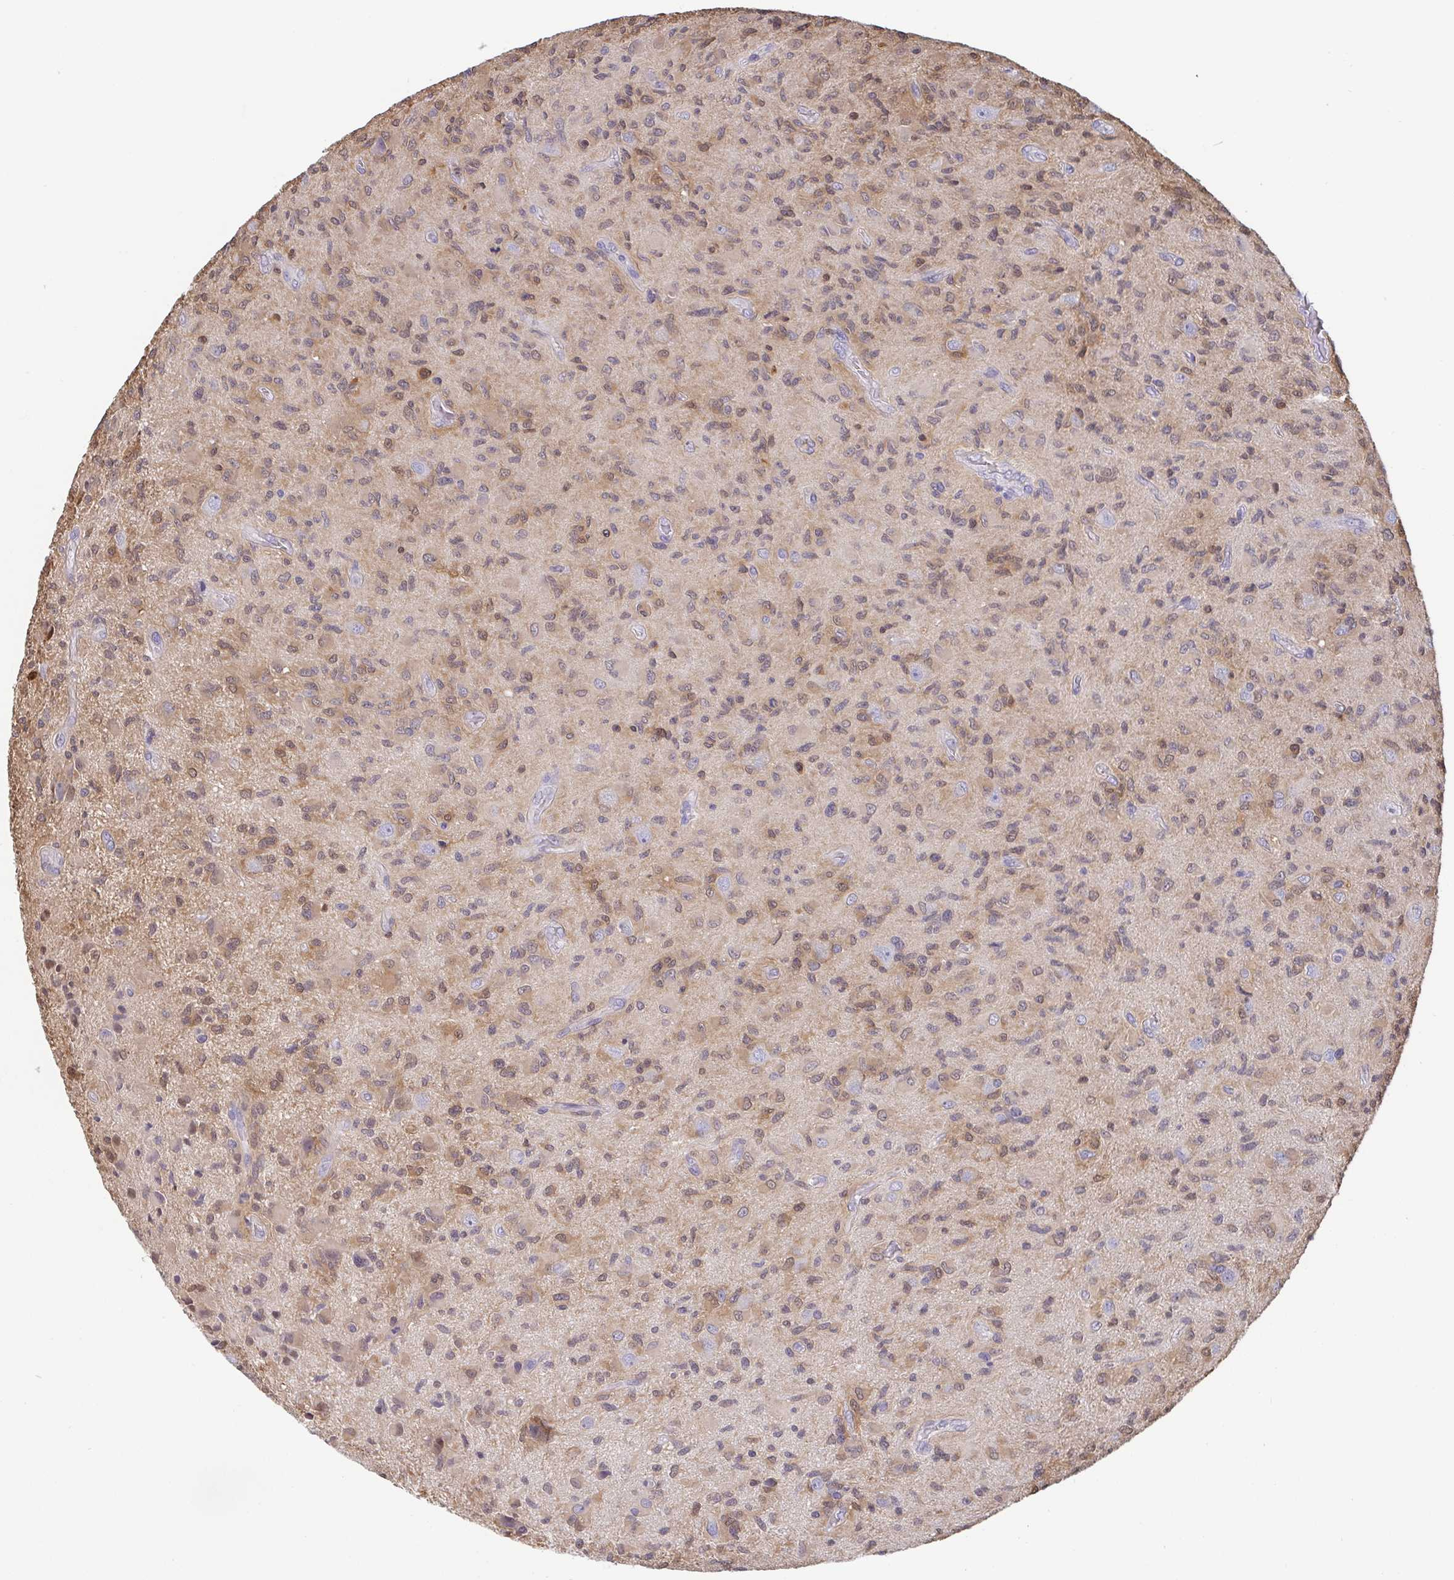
{"staining": {"intensity": "moderate", "quantity": "25%-75%", "location": "cytoplasmic/membranous,nuclear"}, "tissue": "glioma", "cell_type": "Tumor cells", "image_type": "cancer", "snomed": [{"axis": "morphology", "description": "Glioma, malignant, High grade"}, {"axis": "topography", "description": "Brain"}], "caption": "Protein staining by IHC exhibits moderate cytoplasmic/membranous and nuclear expression in approximately 25%-75% of tumor cells in glioma.", "gene": "IDH1", "patient": {"sex": "female", "age": 65}}